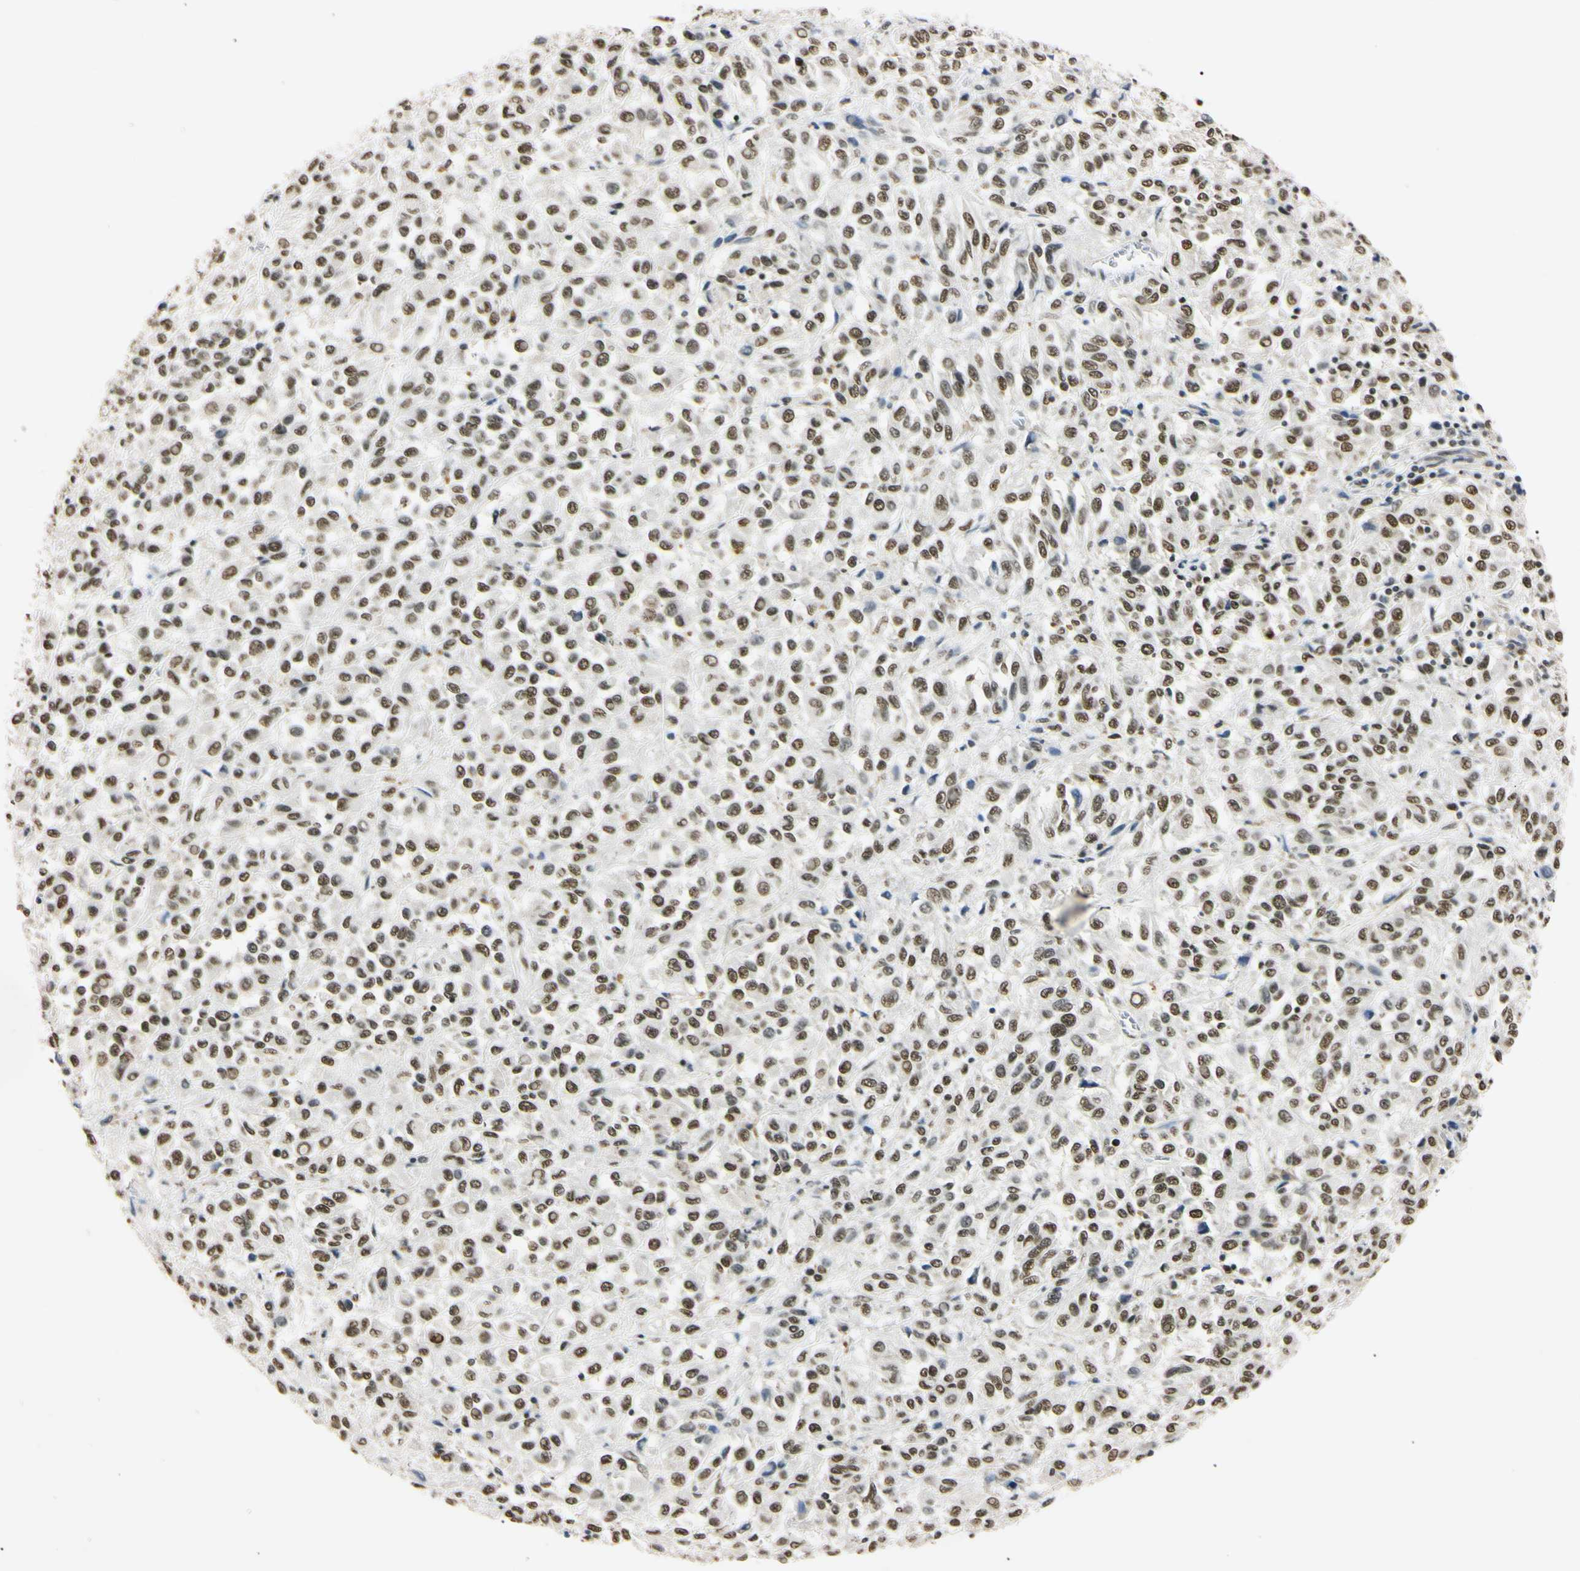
{"staining": {"intensity": "strong", "quantity": ">75%", "location": "nuclear"}, "tissue": "melanoma", "cell_type": "Tumor cells", "image_type": "cancer", "snomed": [{"axis": "morphology", "description": "Malignant melanoma, Metastatic site"}, {"axis": "topography", "description": "Lung"}], "caption": "This image displays immunohistochemistry (IHC) staining of melanoma, with high strong nuclear positivity in approximately >75% of tumor cells.", "gene": "SMARCA5", "patient": {"sex": "male", "age": 64}}